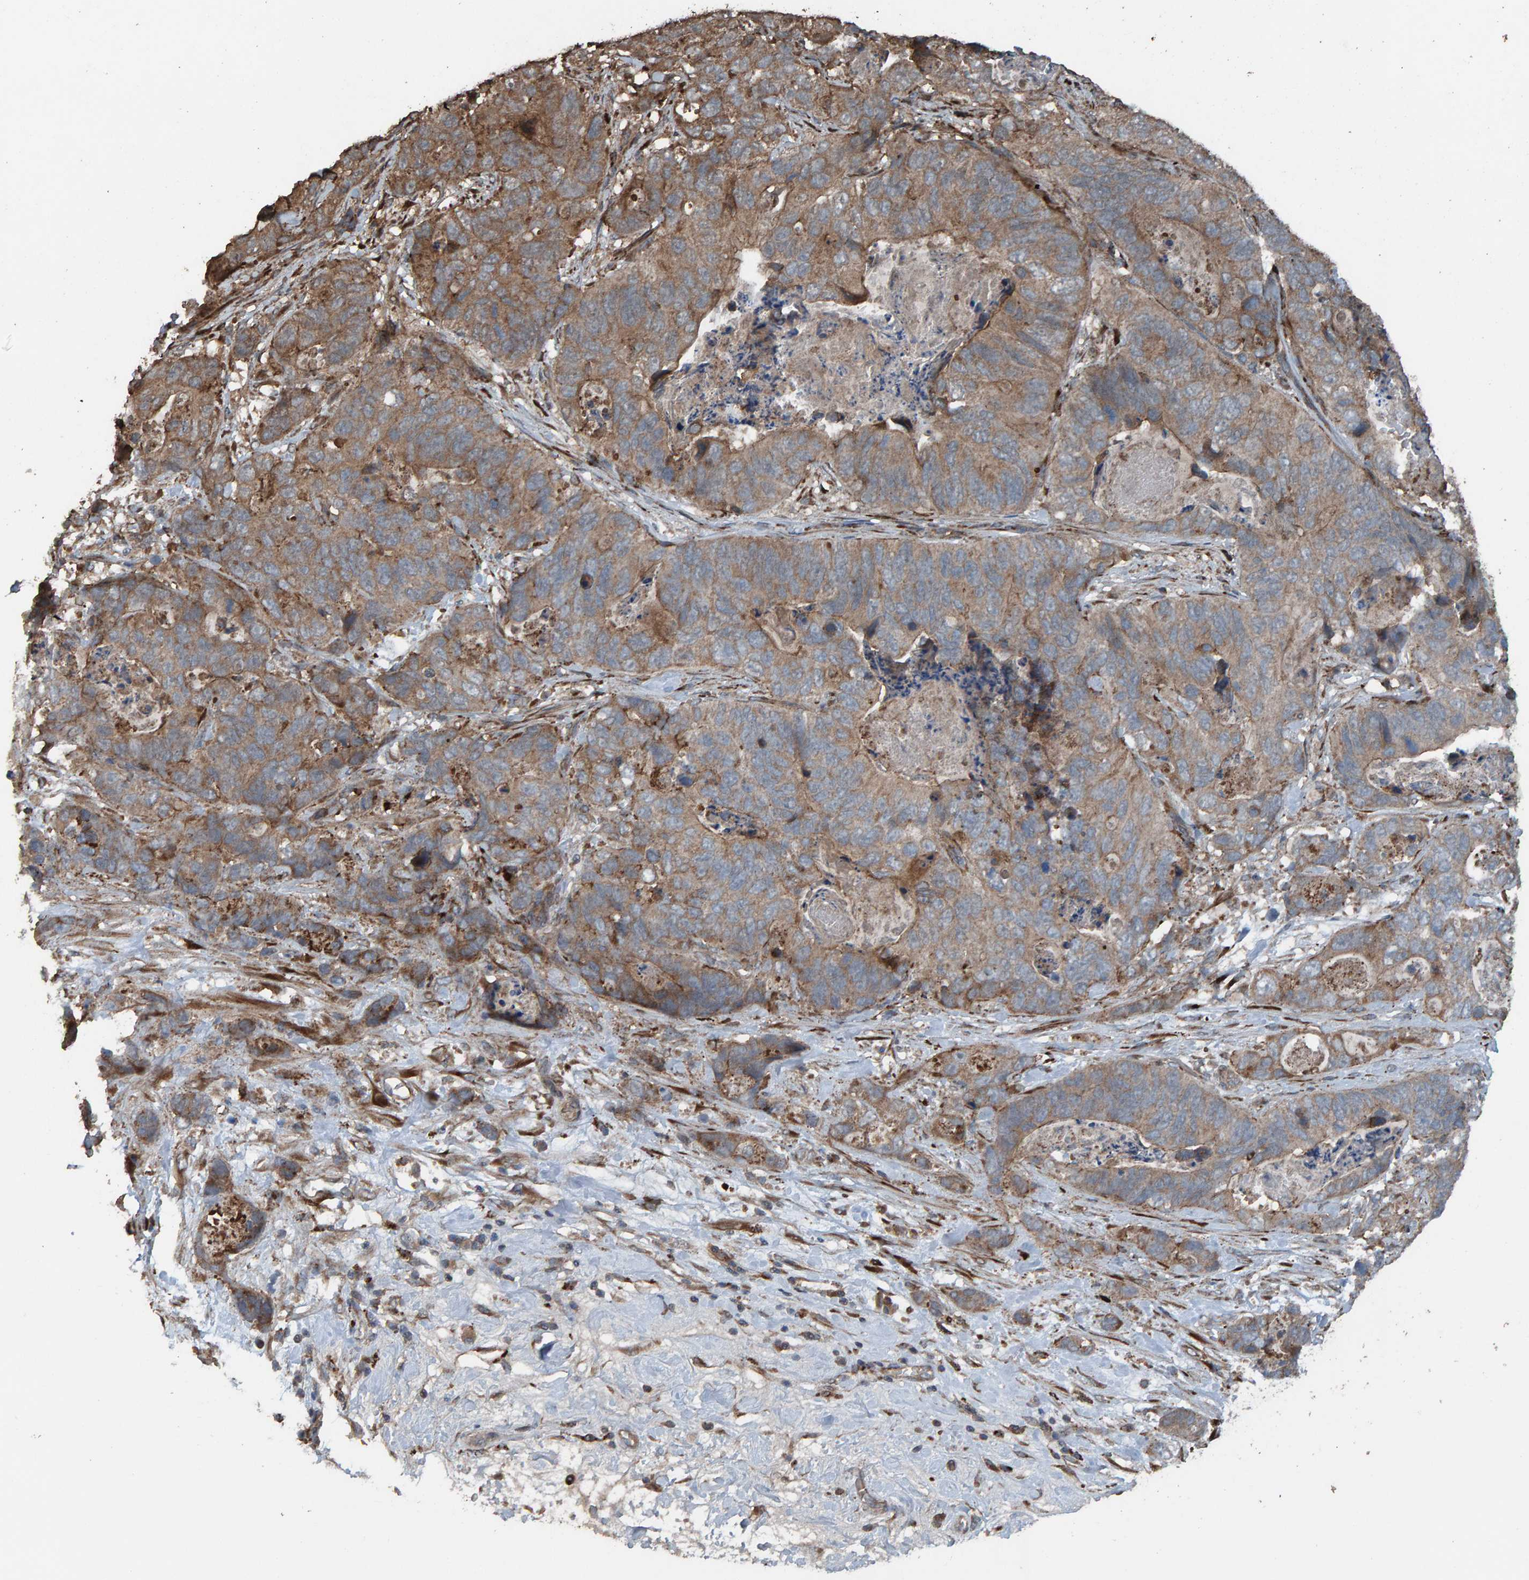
{"staining": {"intensity": "moderate", "quantity": "25%-75%", "location": "cytoplasmic/membranous"}, "tissue": "stomach cancer", "cell_type": "Tumor cells", "image_type": "cancer", "snomed": [{"axis": "morphology", "description": "Normal tissue, NOS"}, {"axis": "morphology", "description": "Adenocarcinoma, NOS"}, {"axis": "topography", "description": "Stomach"}], "caption": "A brown stain labels moderate cytoplasmic/membranous staining of a protein in stomach cancer tumor cells.", "gene": "DUS1L", "patient": {"sex": "female", "age": 89}}